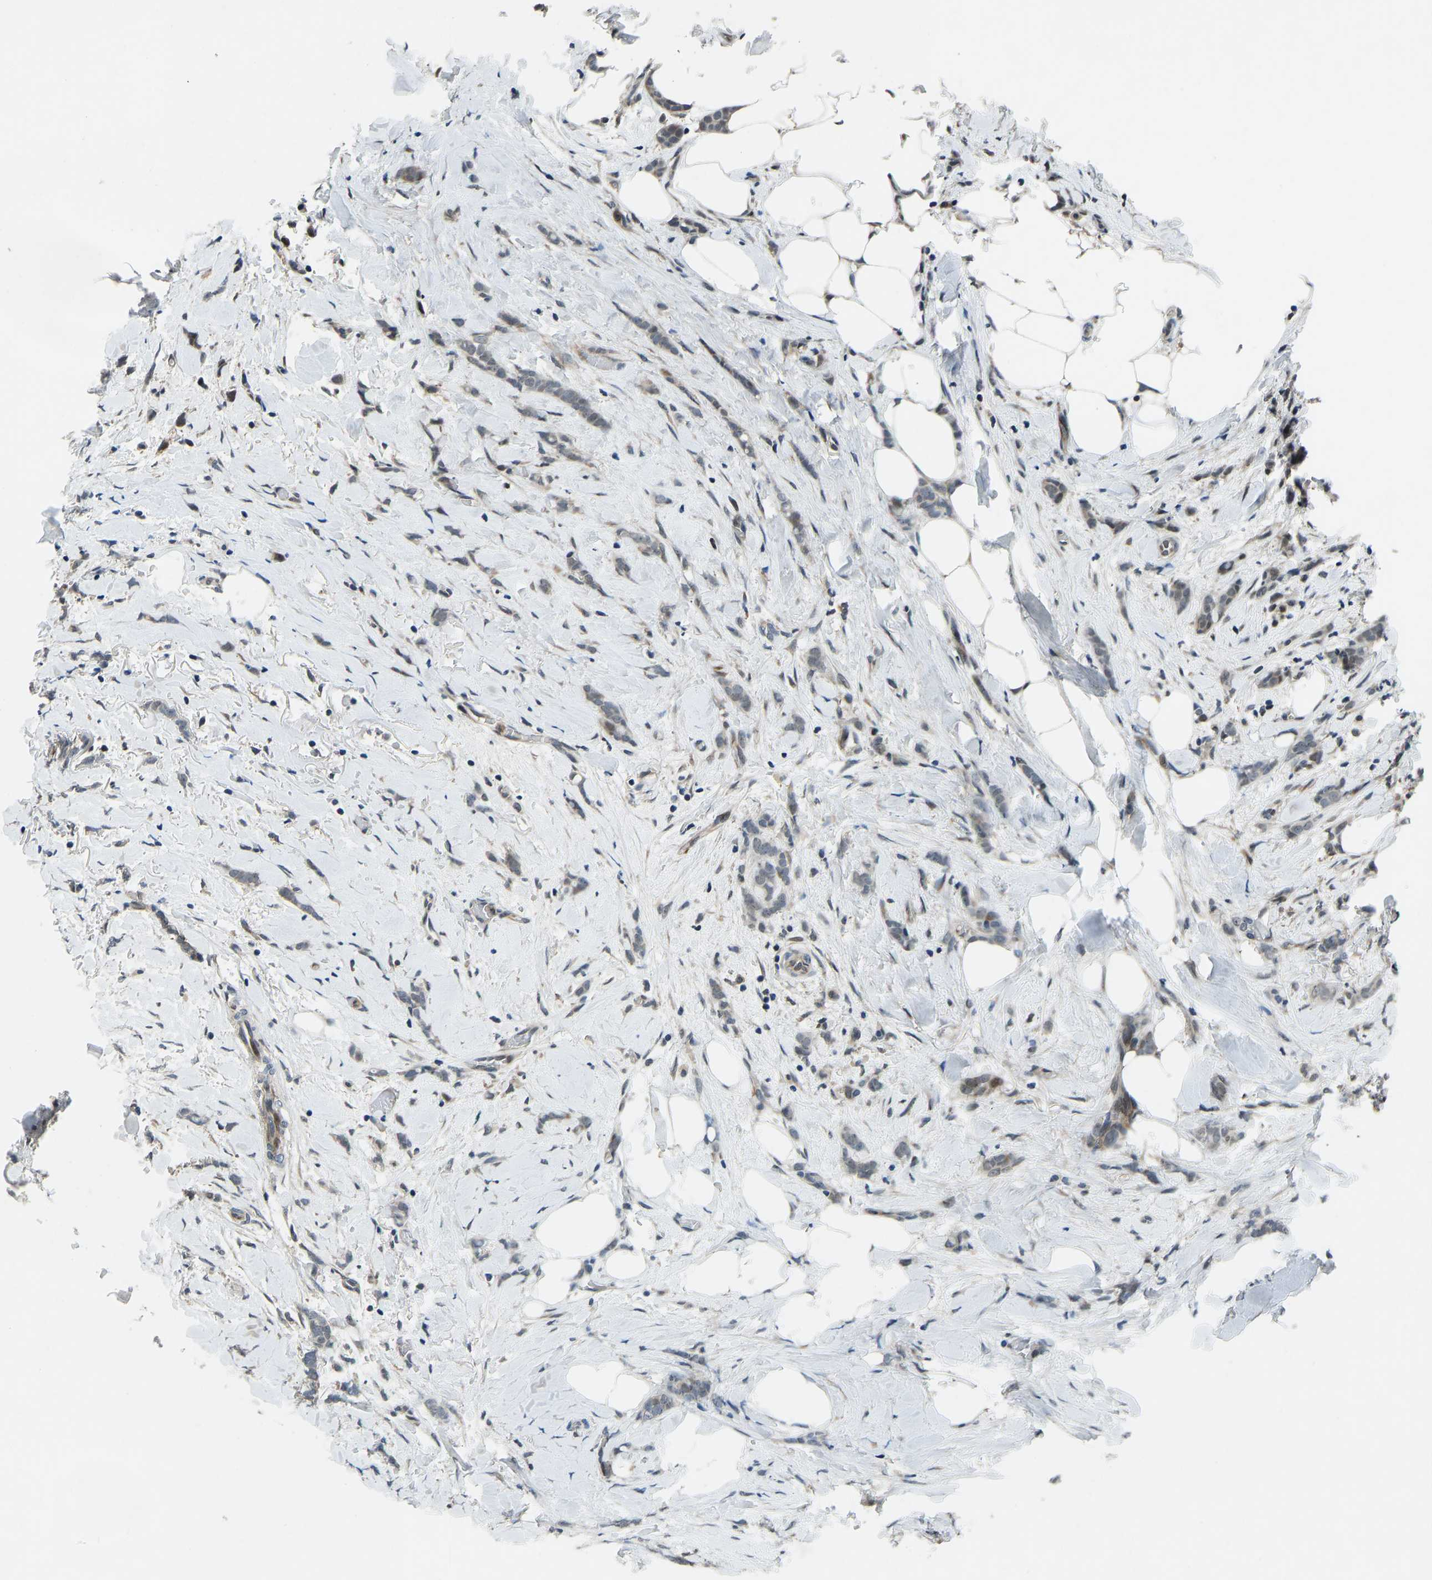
{"staining": {"intensity": "weak", "quantity": ">75%", "location": "cytoplasmic/membranous"}, "tissue": "breast cancer", "cell_type": "Tumor cells", "image_type": "cancer", "snomed": [{"axis": "morphology", "description": "Lobular carcinoma, in situ"}, {"axis": "morphology", "description": "Lobular carcinoma"}, {"axis": "topography", "description": "Breast"}], "caption": "Immunohistochemical staining of human breast cancer (lobular carcinoma) shows low levels of weak cytoplasmic/membranous staining in about >75% of tumor cells. The staining was performed using DAB, with brown indicating positive protein expression. Nuclei are stained blue with hematoxylin.", "gene": "RLIM", "patient": {"sex": "female", "age": 41}}